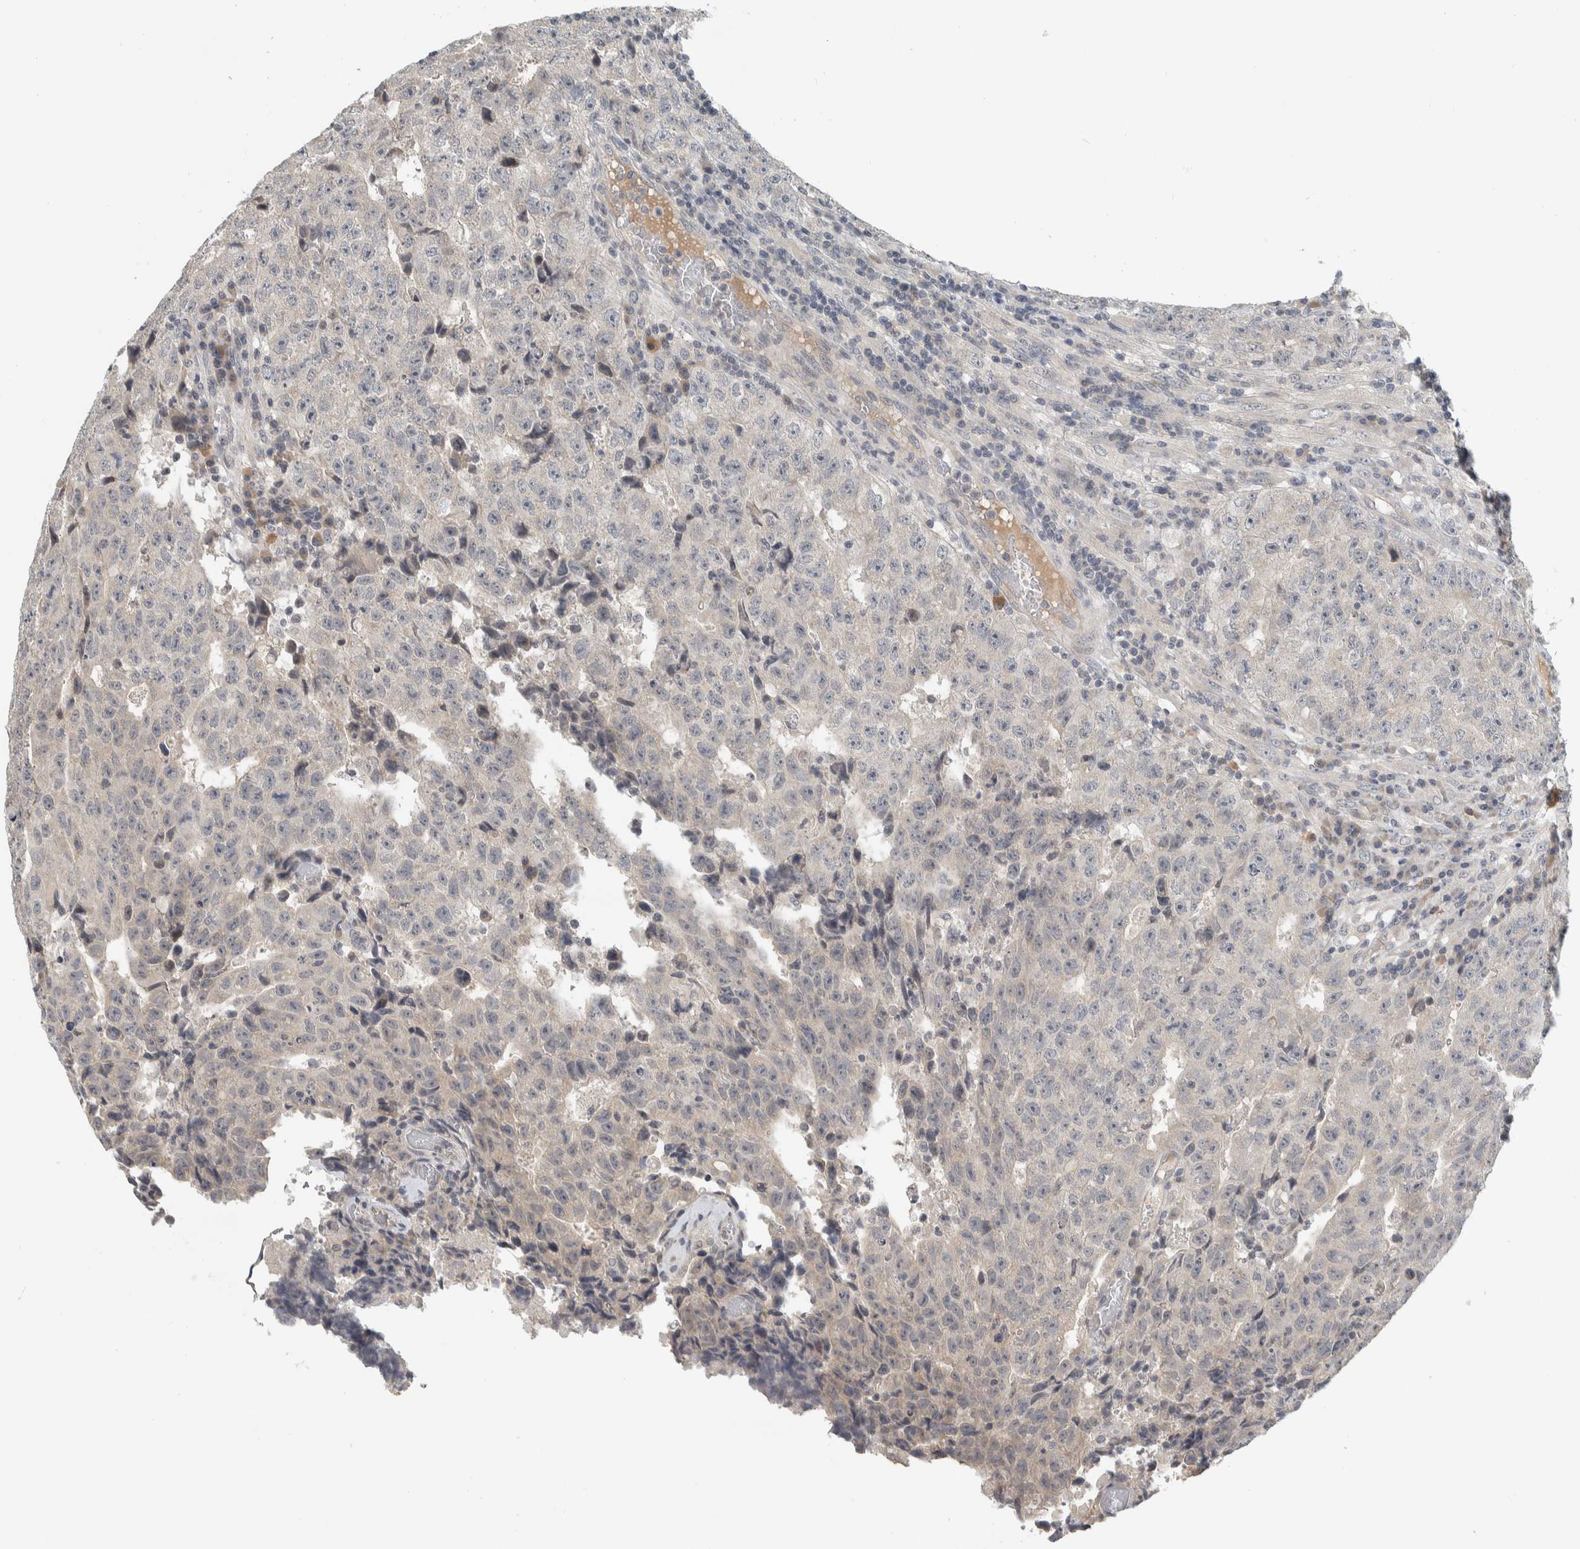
{"staining": {"intensity": "negative", "quantity": "none", "location": "none"}, "tissue": "testis cancer", "cell_type": "Tumor cells", "image_type": "cancer", "snomed": [{"axis": "morphology", "description": "Necrosis, NOS"}, {"axis": "morphology", "description": "Carcinoma, Embryonal, NOS"}, {"axis": "topography", "description": "Testis"}], "caption": "DAB immunohistochemical staining of testis embryonal carcinoma demonstrates no significant expression in tumor cells.", "gene": "AFP", "patient": {"sex": "male", "age": 19}}